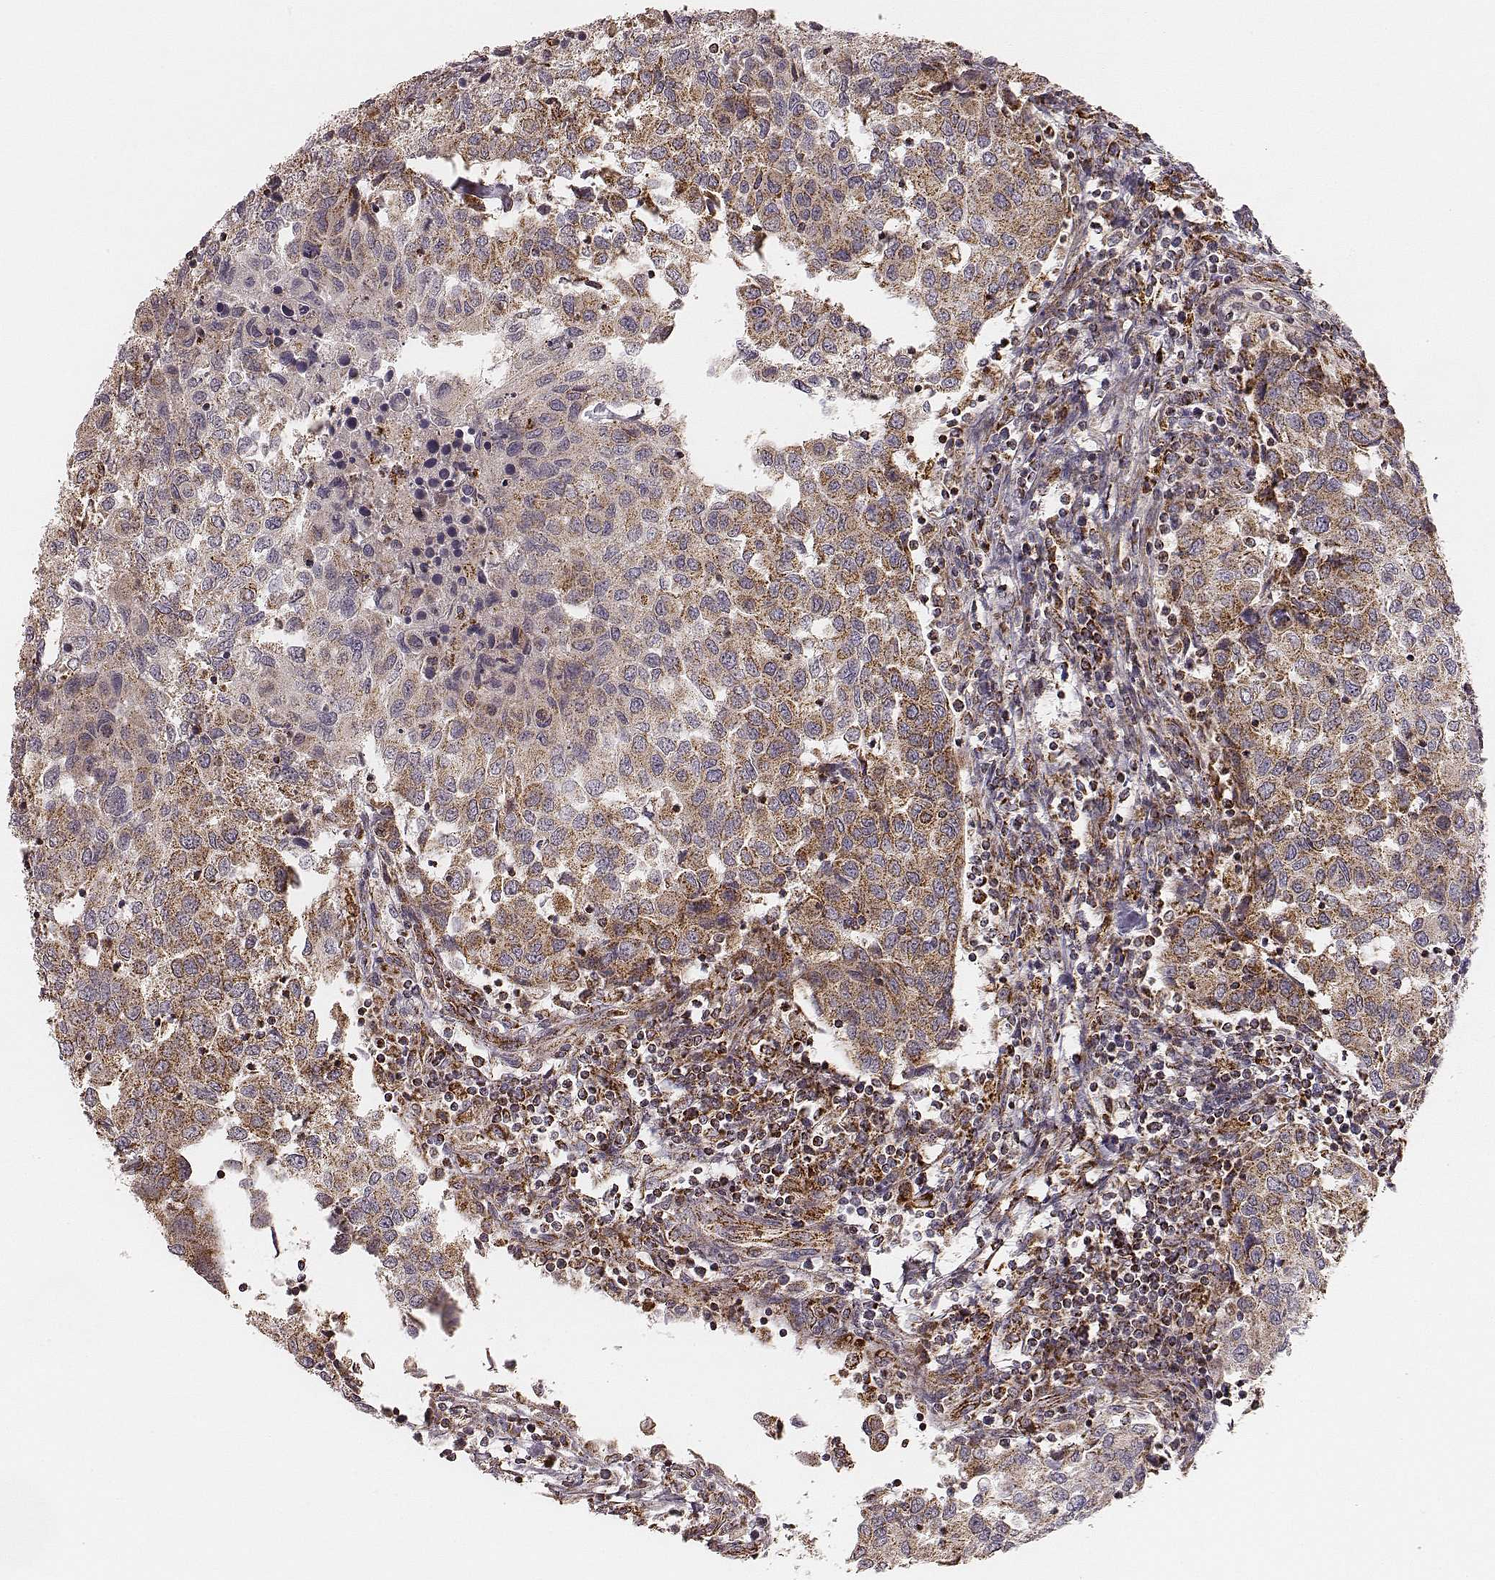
{"staining": {"intensity": "moderate", "quantity": ">75%", "location": "cytoplasmic/membranous"}, "tissue": "urothelial cancer", "cell_type": "Tumor cells", "image_type": "cancer", "snomed": [{"axis": "morphology", "description": "Urothelial carcinoma, High grade"}, {"axis": "topography", "description": "Urinary bladder"}], "caption": "Tumor cells exhibit medium levels of moderate cytoplasmic/membranous staining in about >75% of cells in human urothelial cancer. Nuclei are stained in blue.", "gene": "TUFM", "patient": {"sex": "female", "age": 78}}